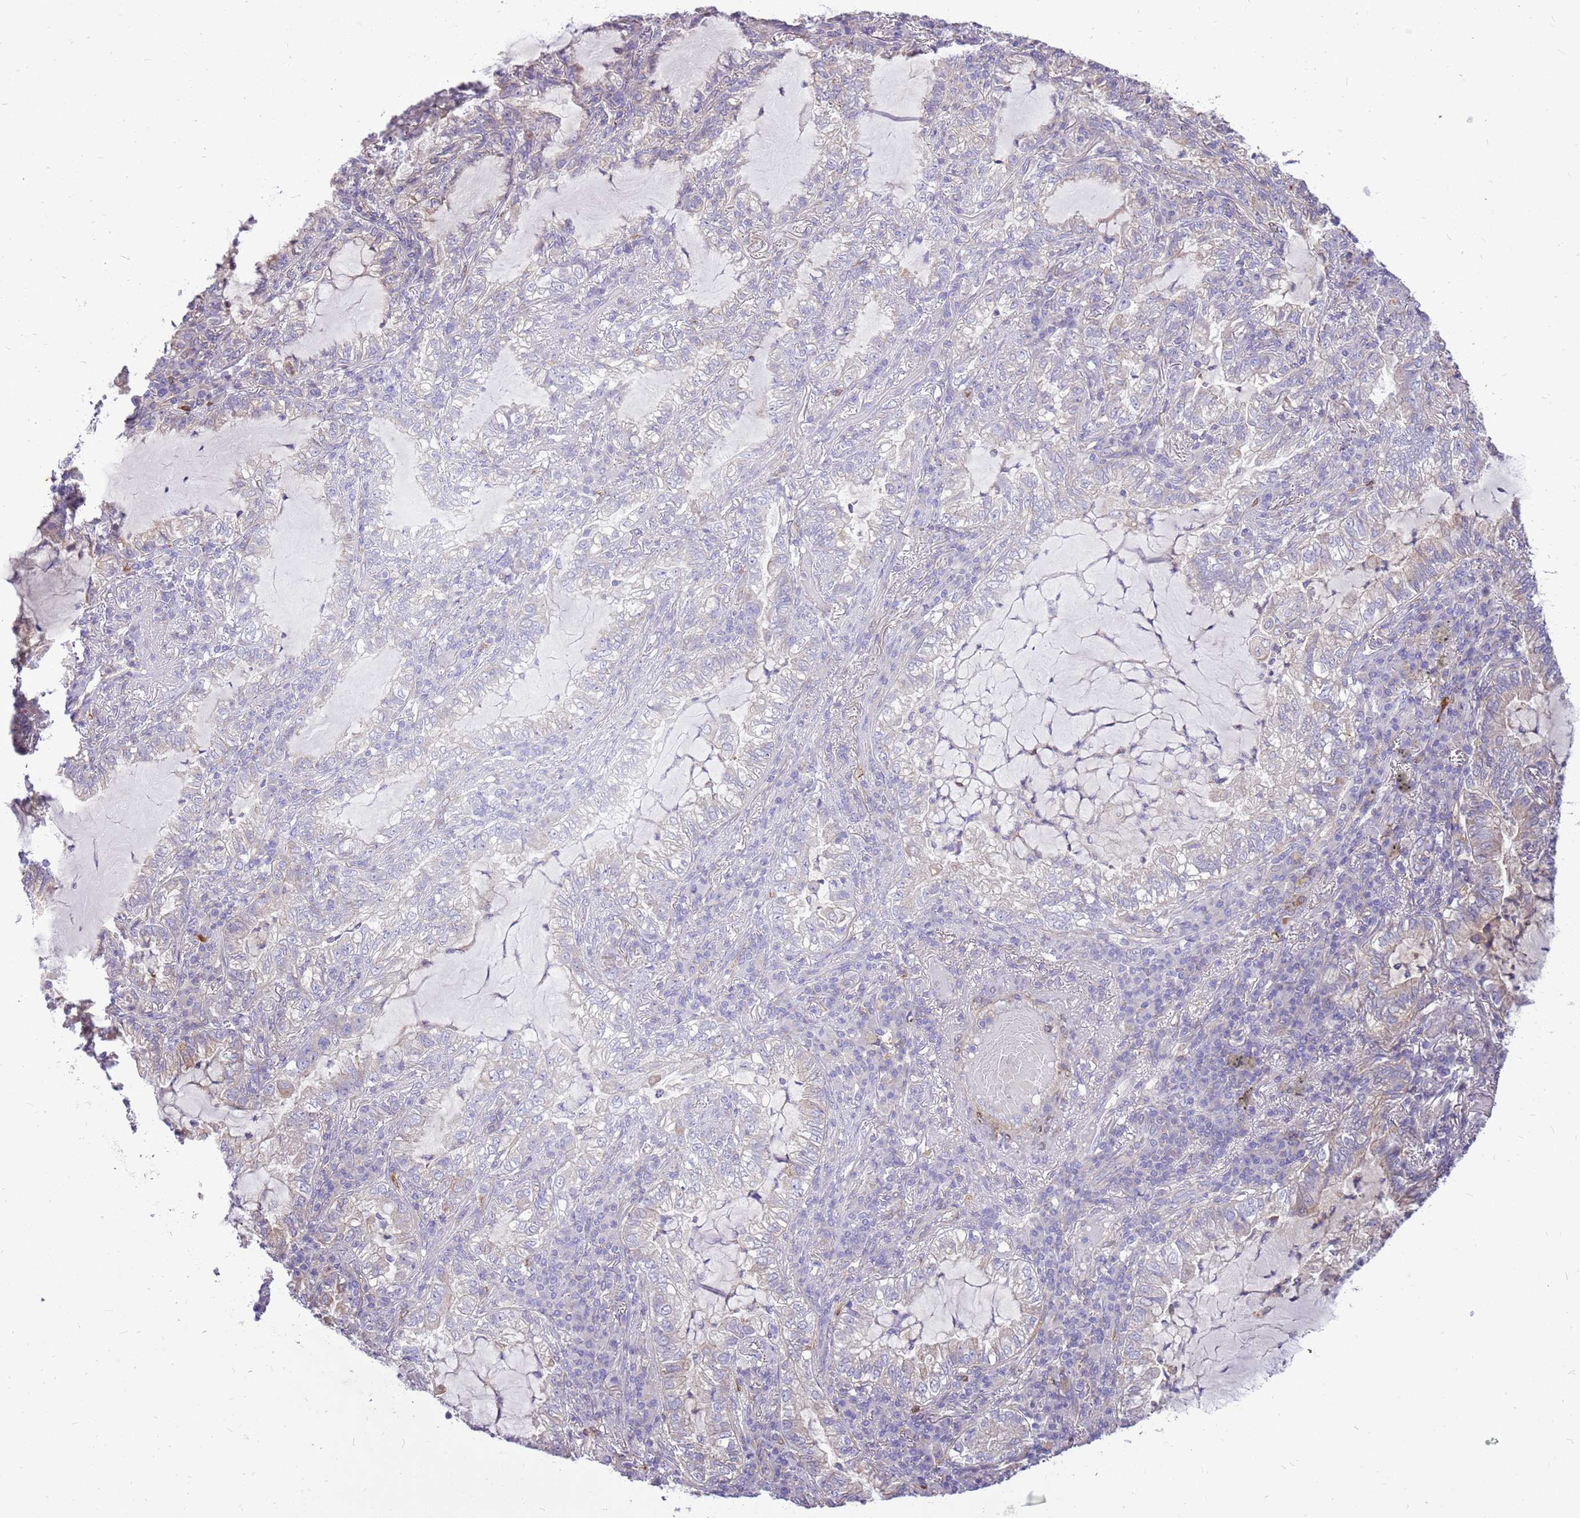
{"staining": {"intensity": "negative", "quantity": "none", "location": "none"}, "tissue": "lung cancer", "cell_type": "Tumor cells", "image_type": "cancer", "snomed": [{"axis": "morphology", "description": "Adenocarcinoma, NOS"}, {"axis": "topography", "description": "Lung"}], "caption": "This is an immunohistochemistry (IHC) photomicrograph of lung adenocarcinoma. There is no positivity in tumor cells.", "gene": "WDR90", "patient": {"sex": "female", "age": 73}}